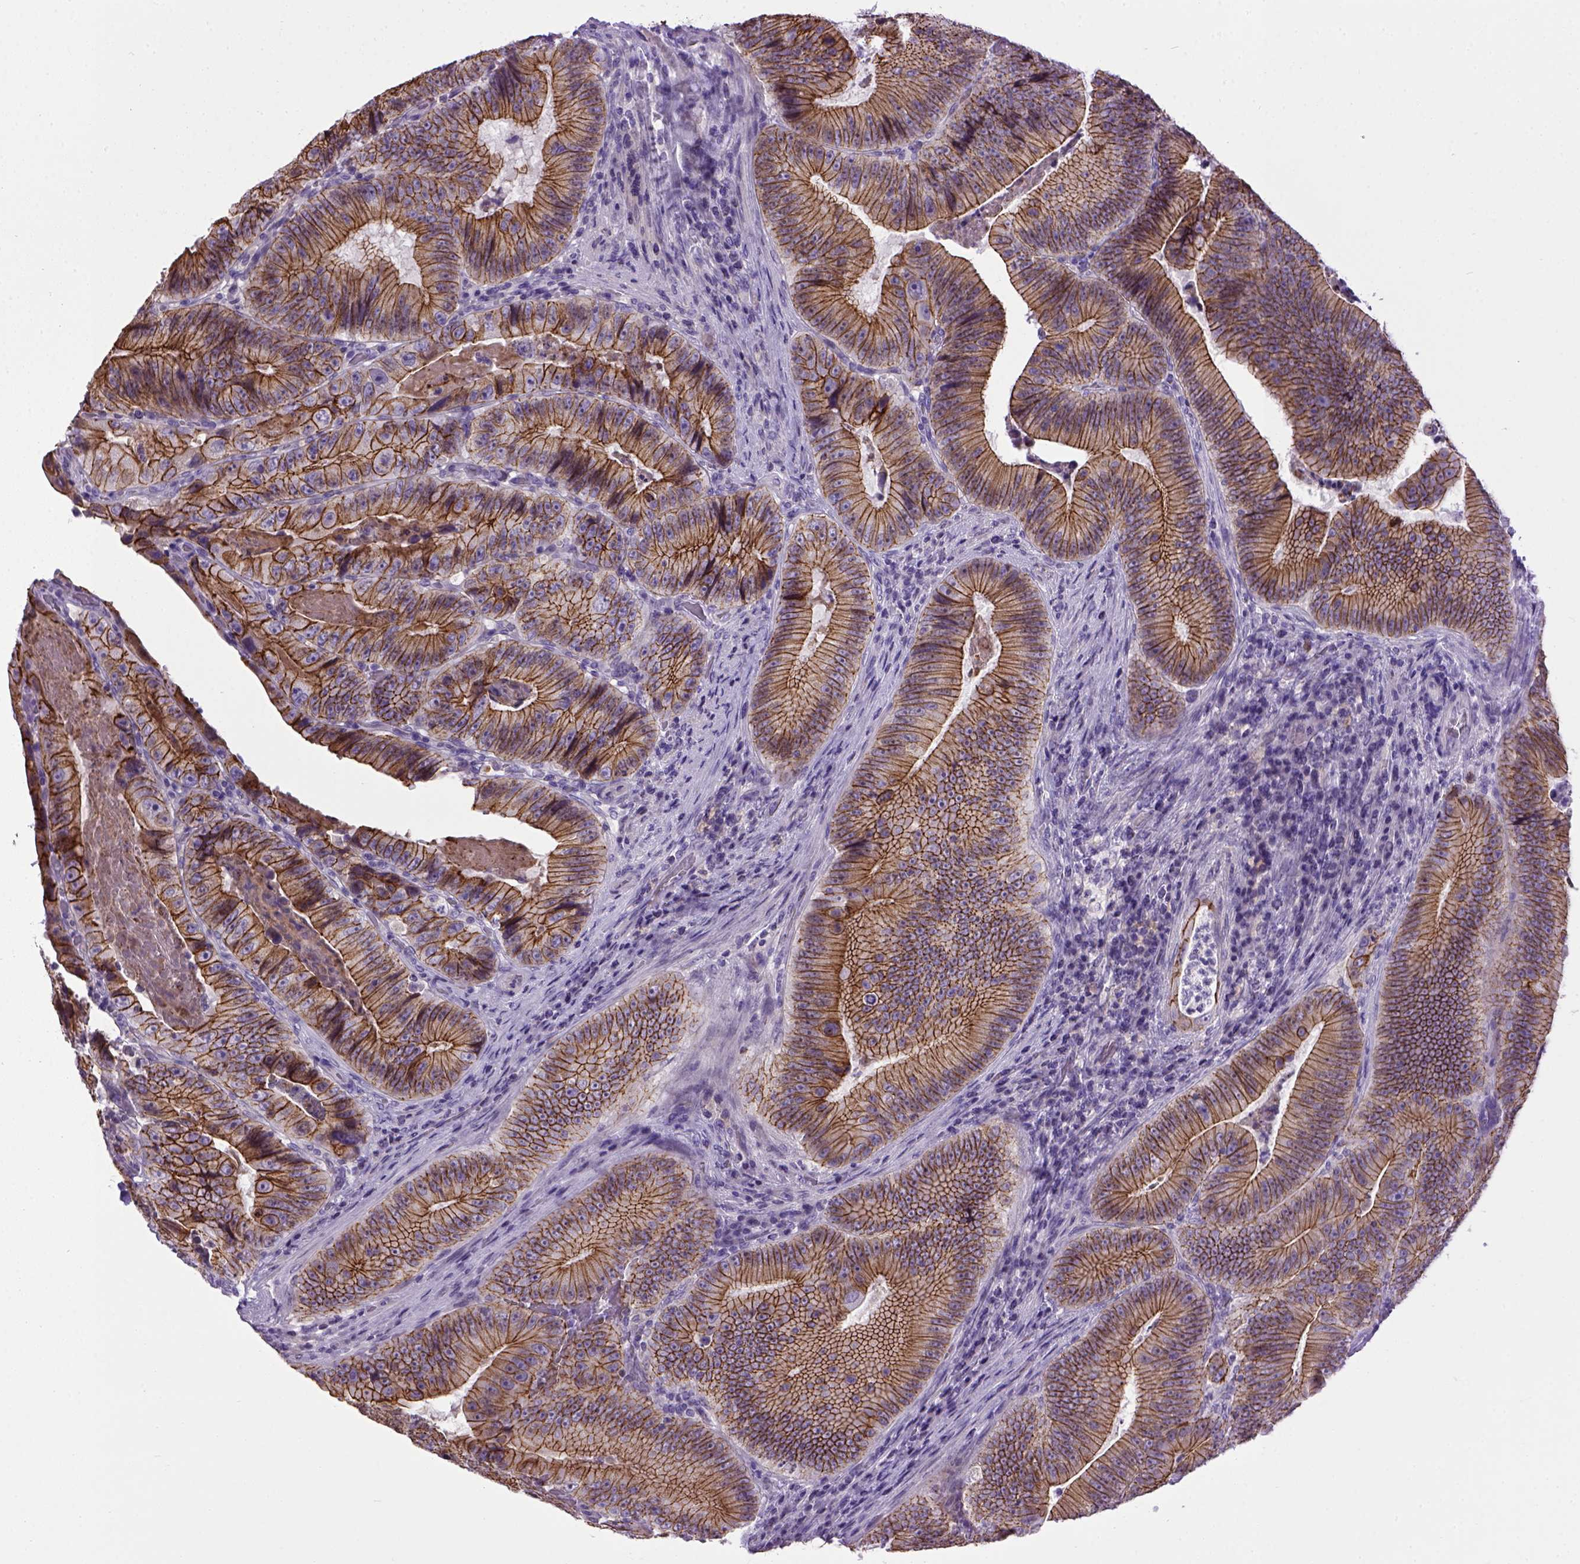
{"staining": {"intensity": "strong", "quantity": ">75%", "location": "cytoplasmic/membranous"}, "tissue": "colorectal cancer", "cell_type": "Tumor cells", "image_type": "cancer", "snomed": [{"axis": "morphology", "description": "Adenocarcinoma, NOS"}, {"axis": "topography", "description": "Colon"}], "caption": "DAB (3,3'-diaminobenzidine) immunohistochemical staining of human colorectal adenocarcinoma exhibits strong cytoplasmic/membranous protein positivity in about >75% of tumor cells.", "gene": "CDH1", "patient": {"sex": "female", "age": 86}}